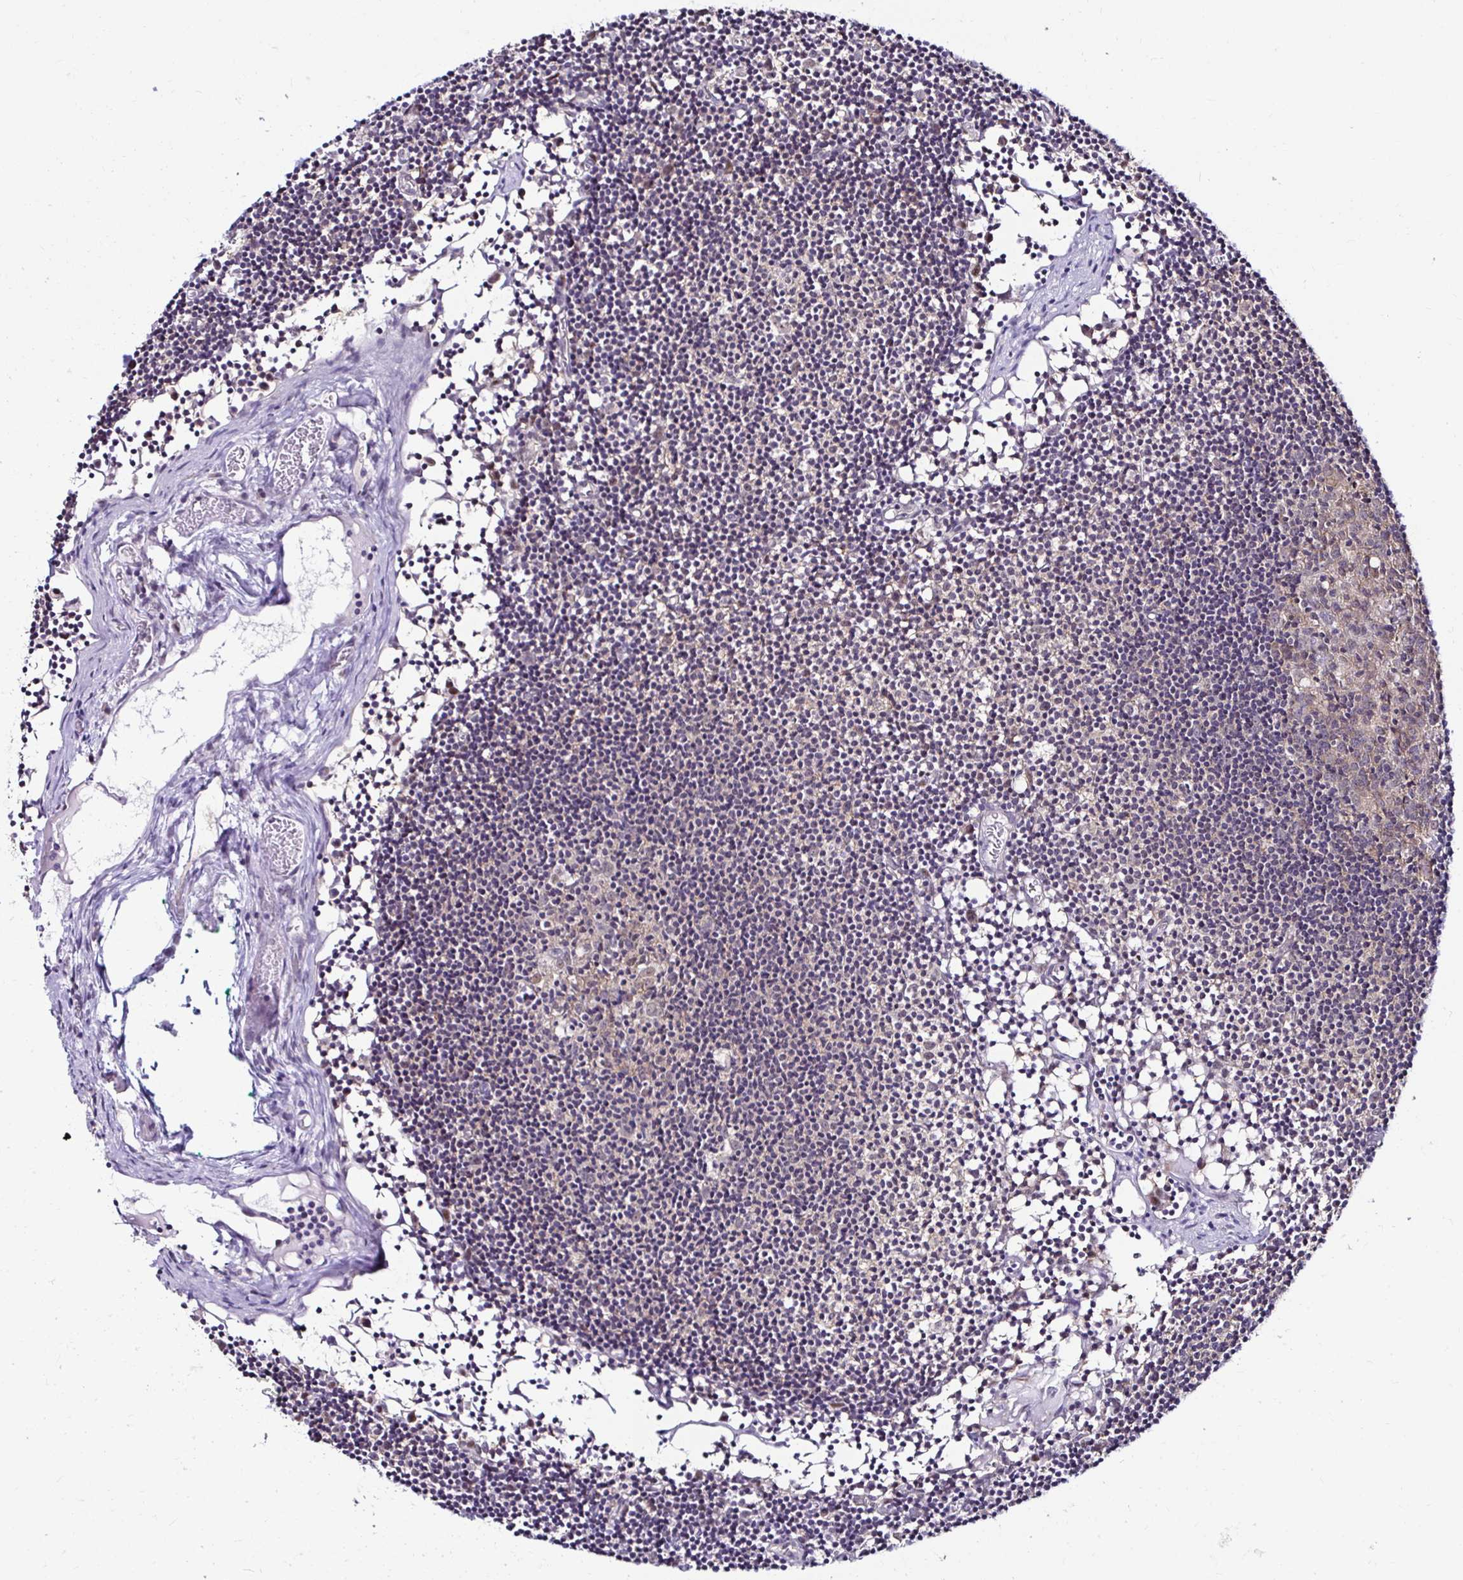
{"staining": {"intensity": "weak", "quantity": "25%-75%", "location": "cytoplasmic/membranous"}, "tissue": "lymph node", "cell_type": "Germinal center cells", "image_type": "normal", "snomed": [{"axis": "morphology", "description": "Normal tissue, NOS"}, {"axis": "topography", "description": "Lymph node"}], "caption": "Immunohistochemical staining of benign human lymph node reveals 25%-75% levels of weak cytoplasmic/membranous protein positivity in about 25%-75% of germinal center cells. The staining is performed using DAB (3,3'-diaminobenzidine) brown chromogen to label protein expression. The nuclei are counter-stained blue using hematoxylin.", "gene": "PSMD3", "patient": {"sex": "female", "age": 11}}